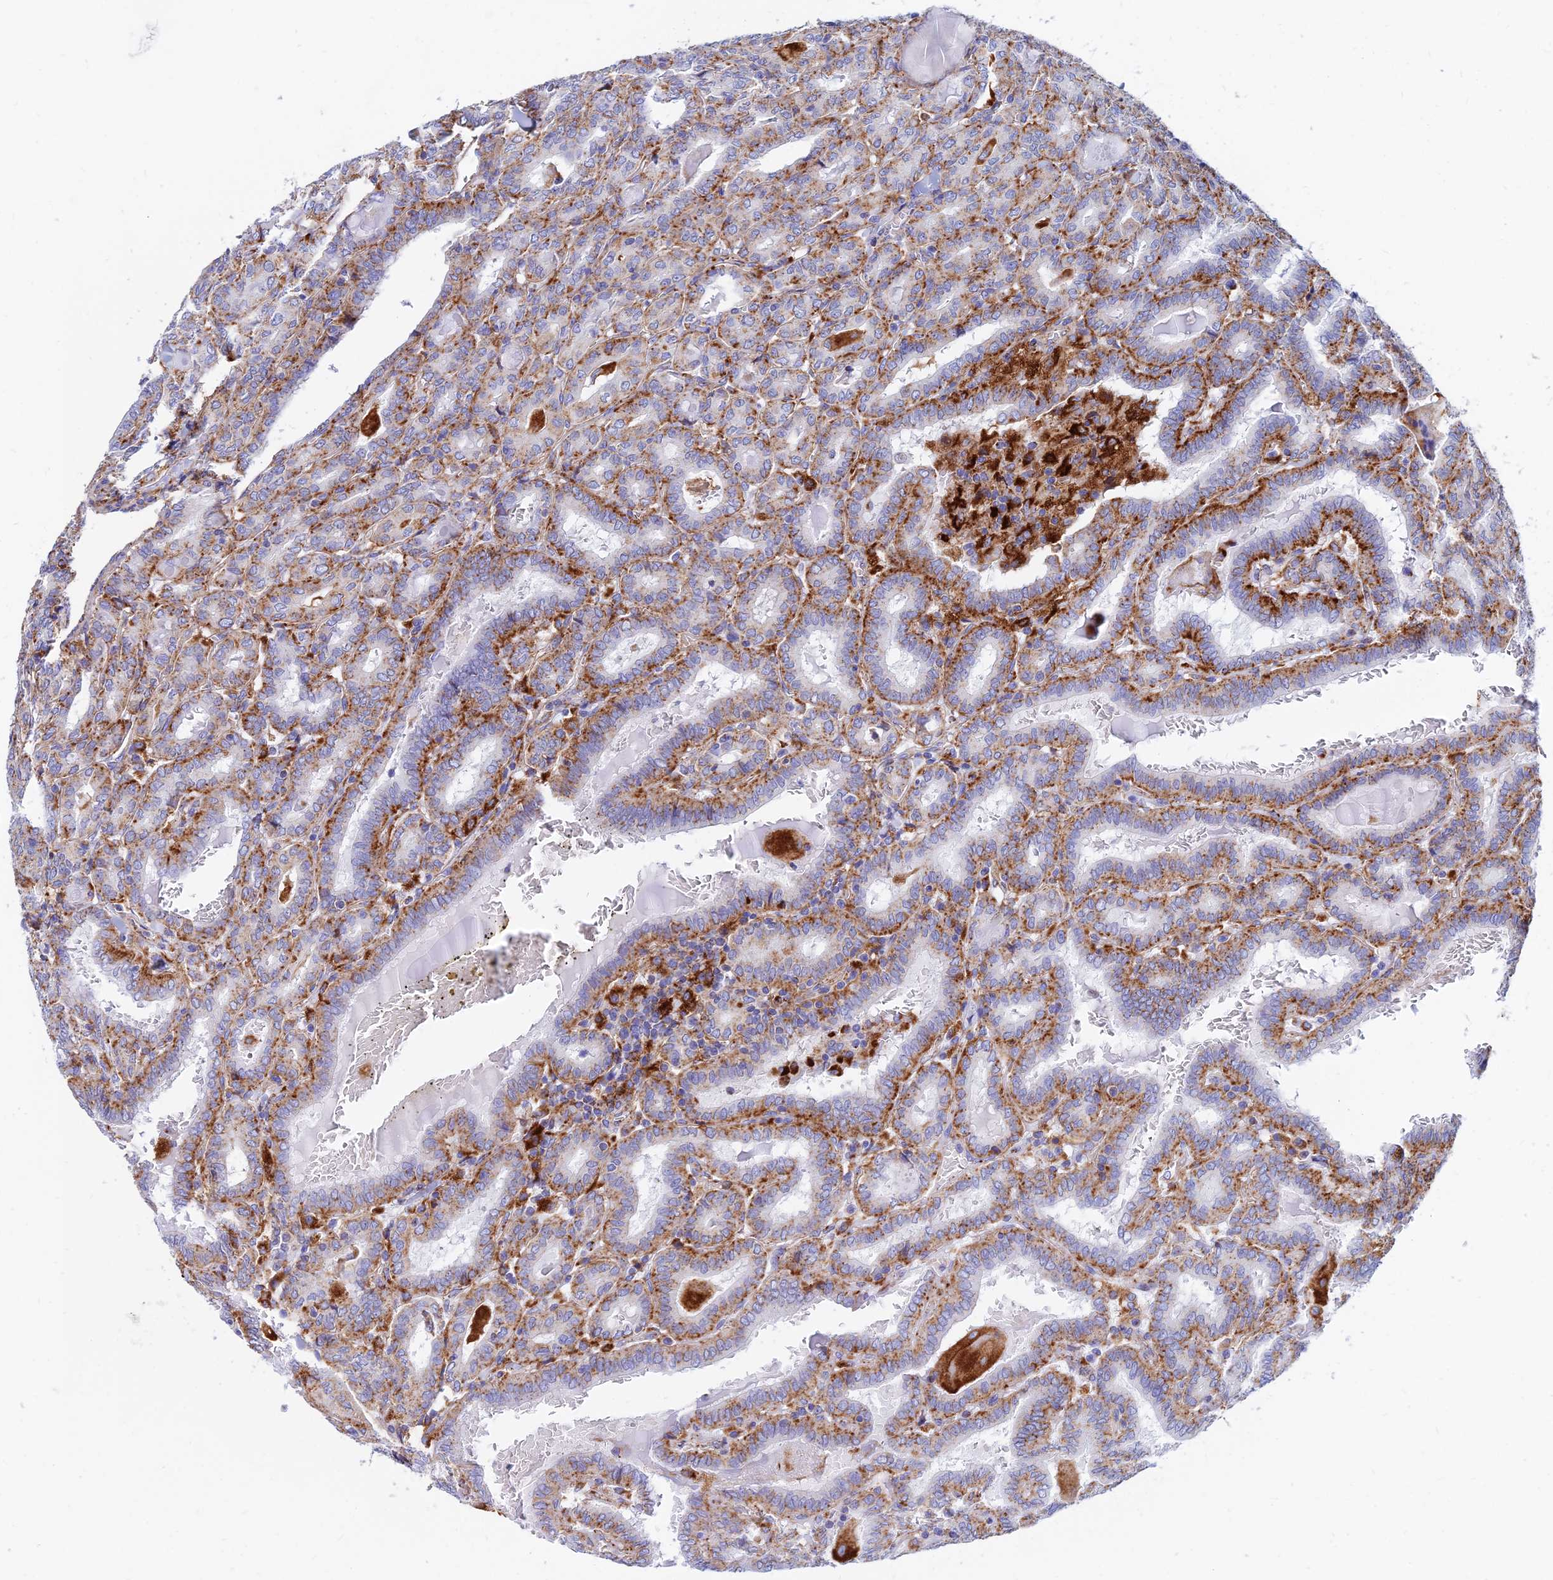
{"staining": {"intensity": "moderate", "quantity": ">75%", "location": "cytoplasmic/membranous"}, "tissue": "thyroid cancer", "cell_type": "Tumor cells", "image_type": "cancer", "snomed": [{"axis": "morphology", "description": "Papillary adenocarcinoma, NOS"}, {"axis": "topography", "description": "Thyroid gland"}], "caption": "Protein expression analysis of human thyroid papillary adenocarcinoma reveals moderate cytoplasmic/membranous positivity in about >75% of tumor cells.", "gene": "SPNS1", "patient": {"sex": "female", "age": 72}}